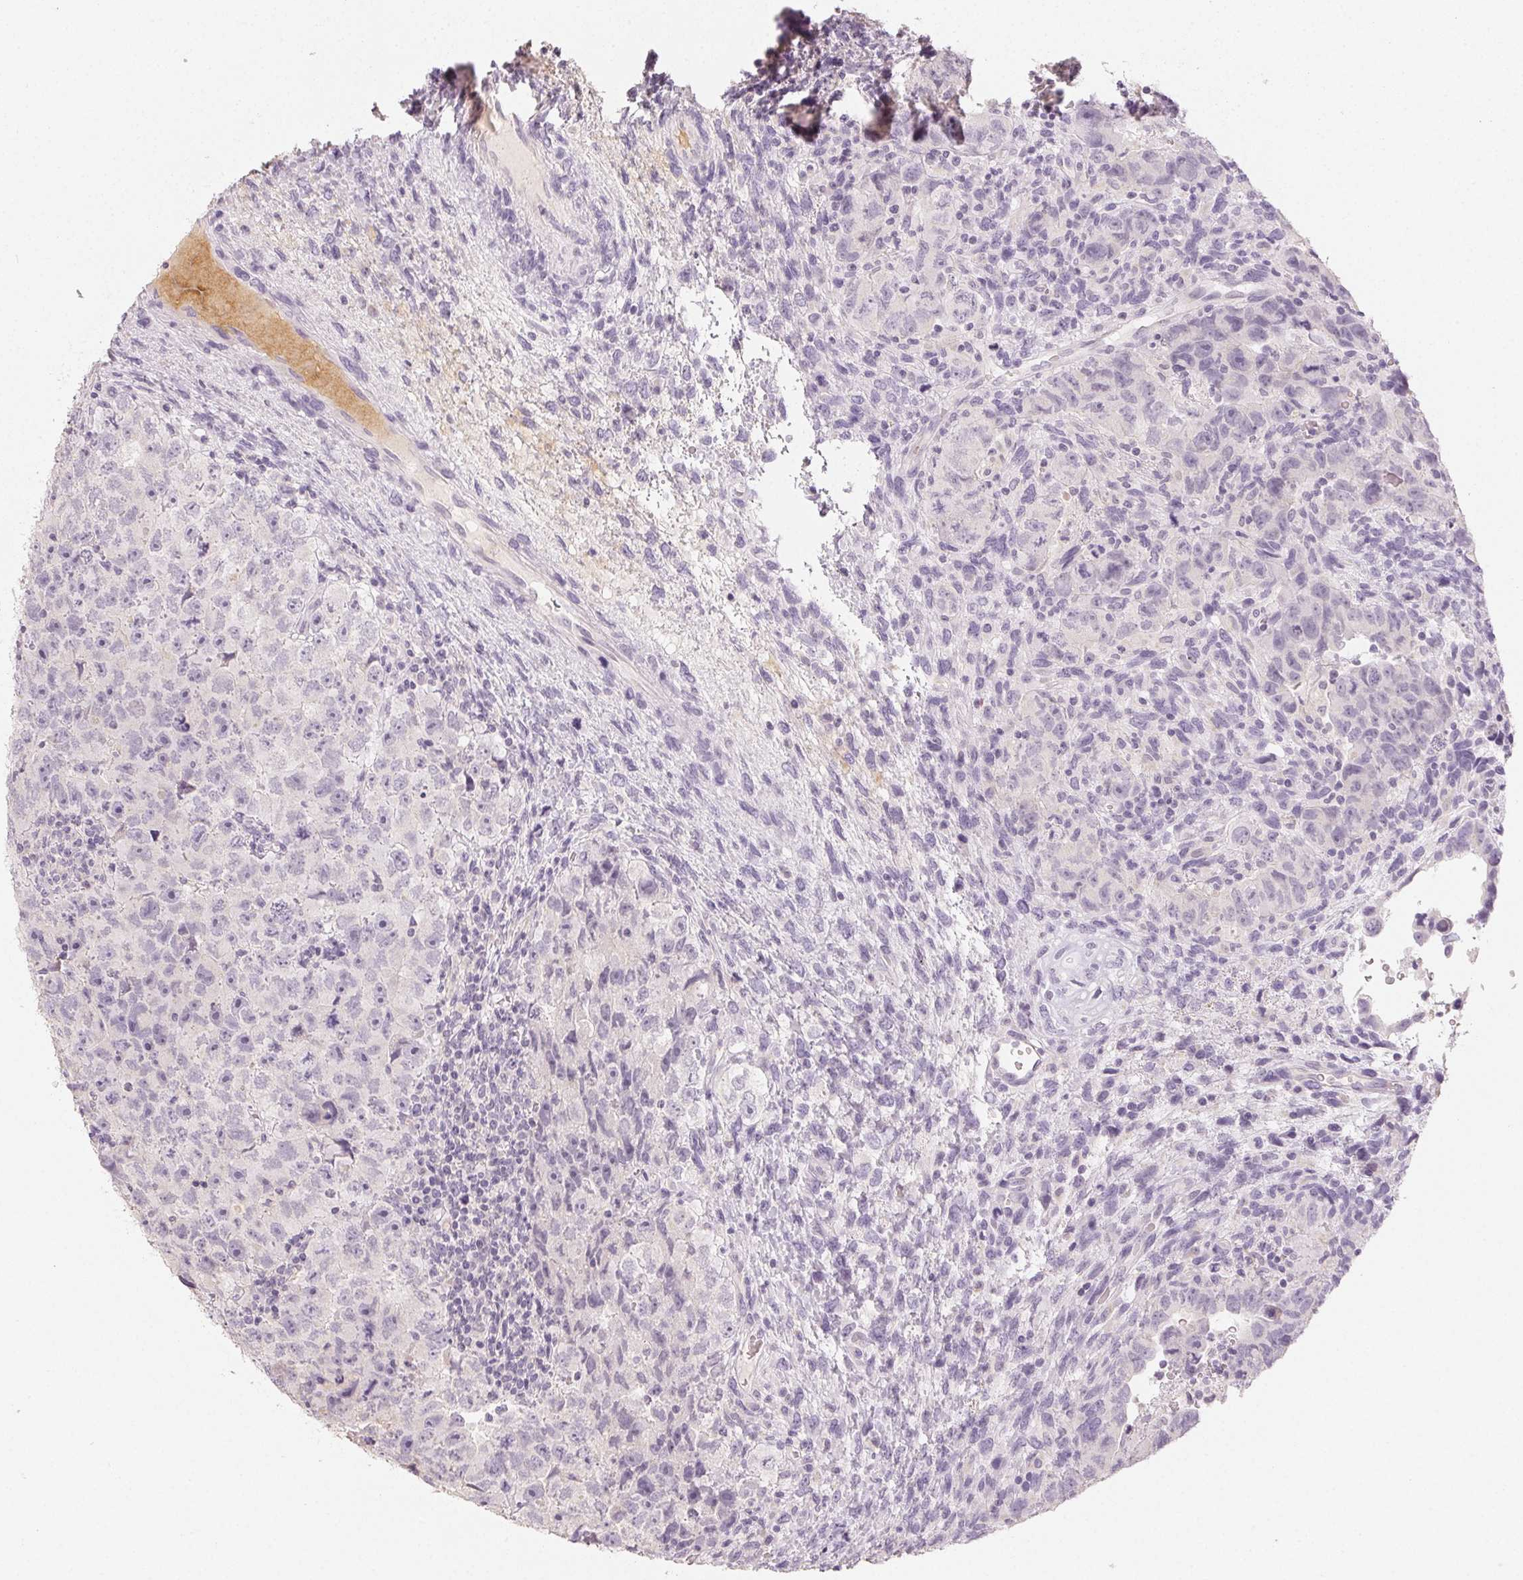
{"staining": {"intensity": "negative", "quantity": "none", "location": "none"}, "tissue": "testis cancer", "cell_type": "Tumor cells", "image_type": "cancer", "snomed": [{"axis": "morphology", "description": "Carcinoma, Embryonal, NOS"}, {"axis": "topography", "description": "Testis"}], "caption": "This is an IHC micrograph of human testis embryonal carcinoma. There is no staining in tumor cells.", "gene": "LVRN", "patient": {"sex": "male", "age": 24}}